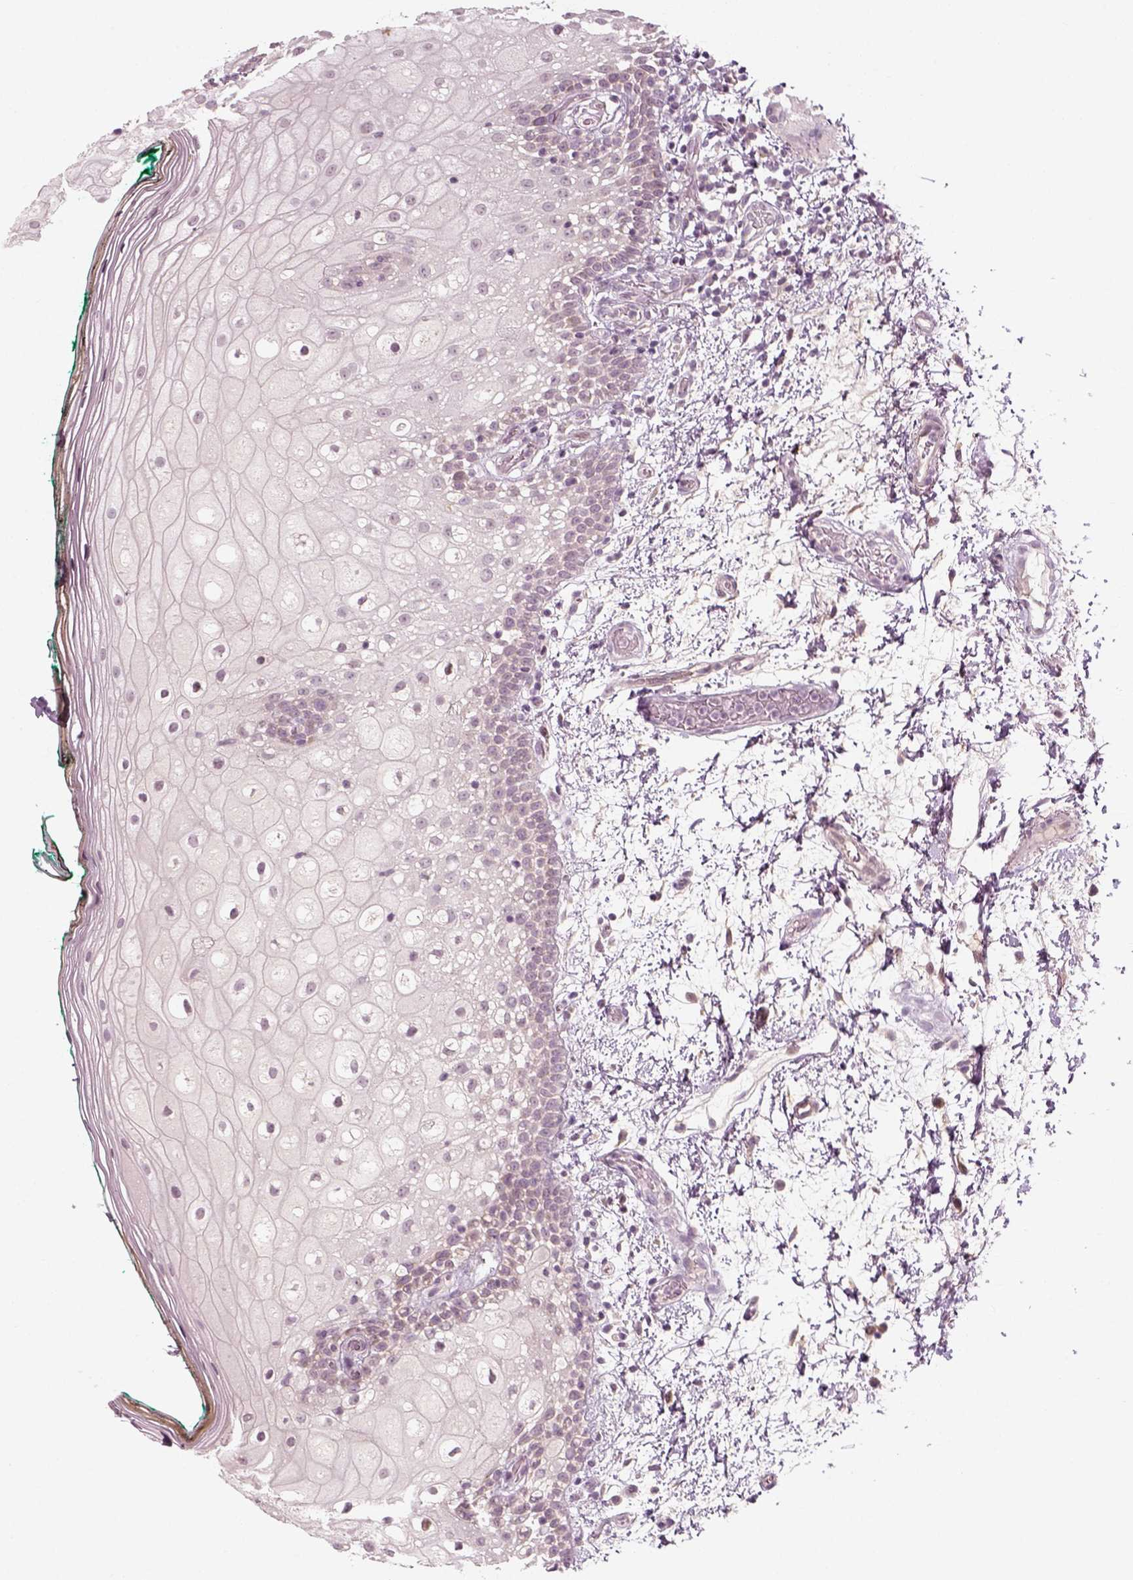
{"staining": {"intensity": "negative", "quantity": "none", "location": "none"}, "tissue": "oral mucosa", "cell_type": "Squamous epithelial cells", "image_type": "normal", "snomed": [{"axis": "morphology", "description": "Normal tissue, NOS"}, {"axis": "topography", "description": "Oral tissue"}], "caption": "Immunohistochemistry (IHC) of normal human oral mucosa demonstrates no staining in squamous epithelial cells.", "gene": "MLIP", "patient": {"sex": "female", "age": 83}}